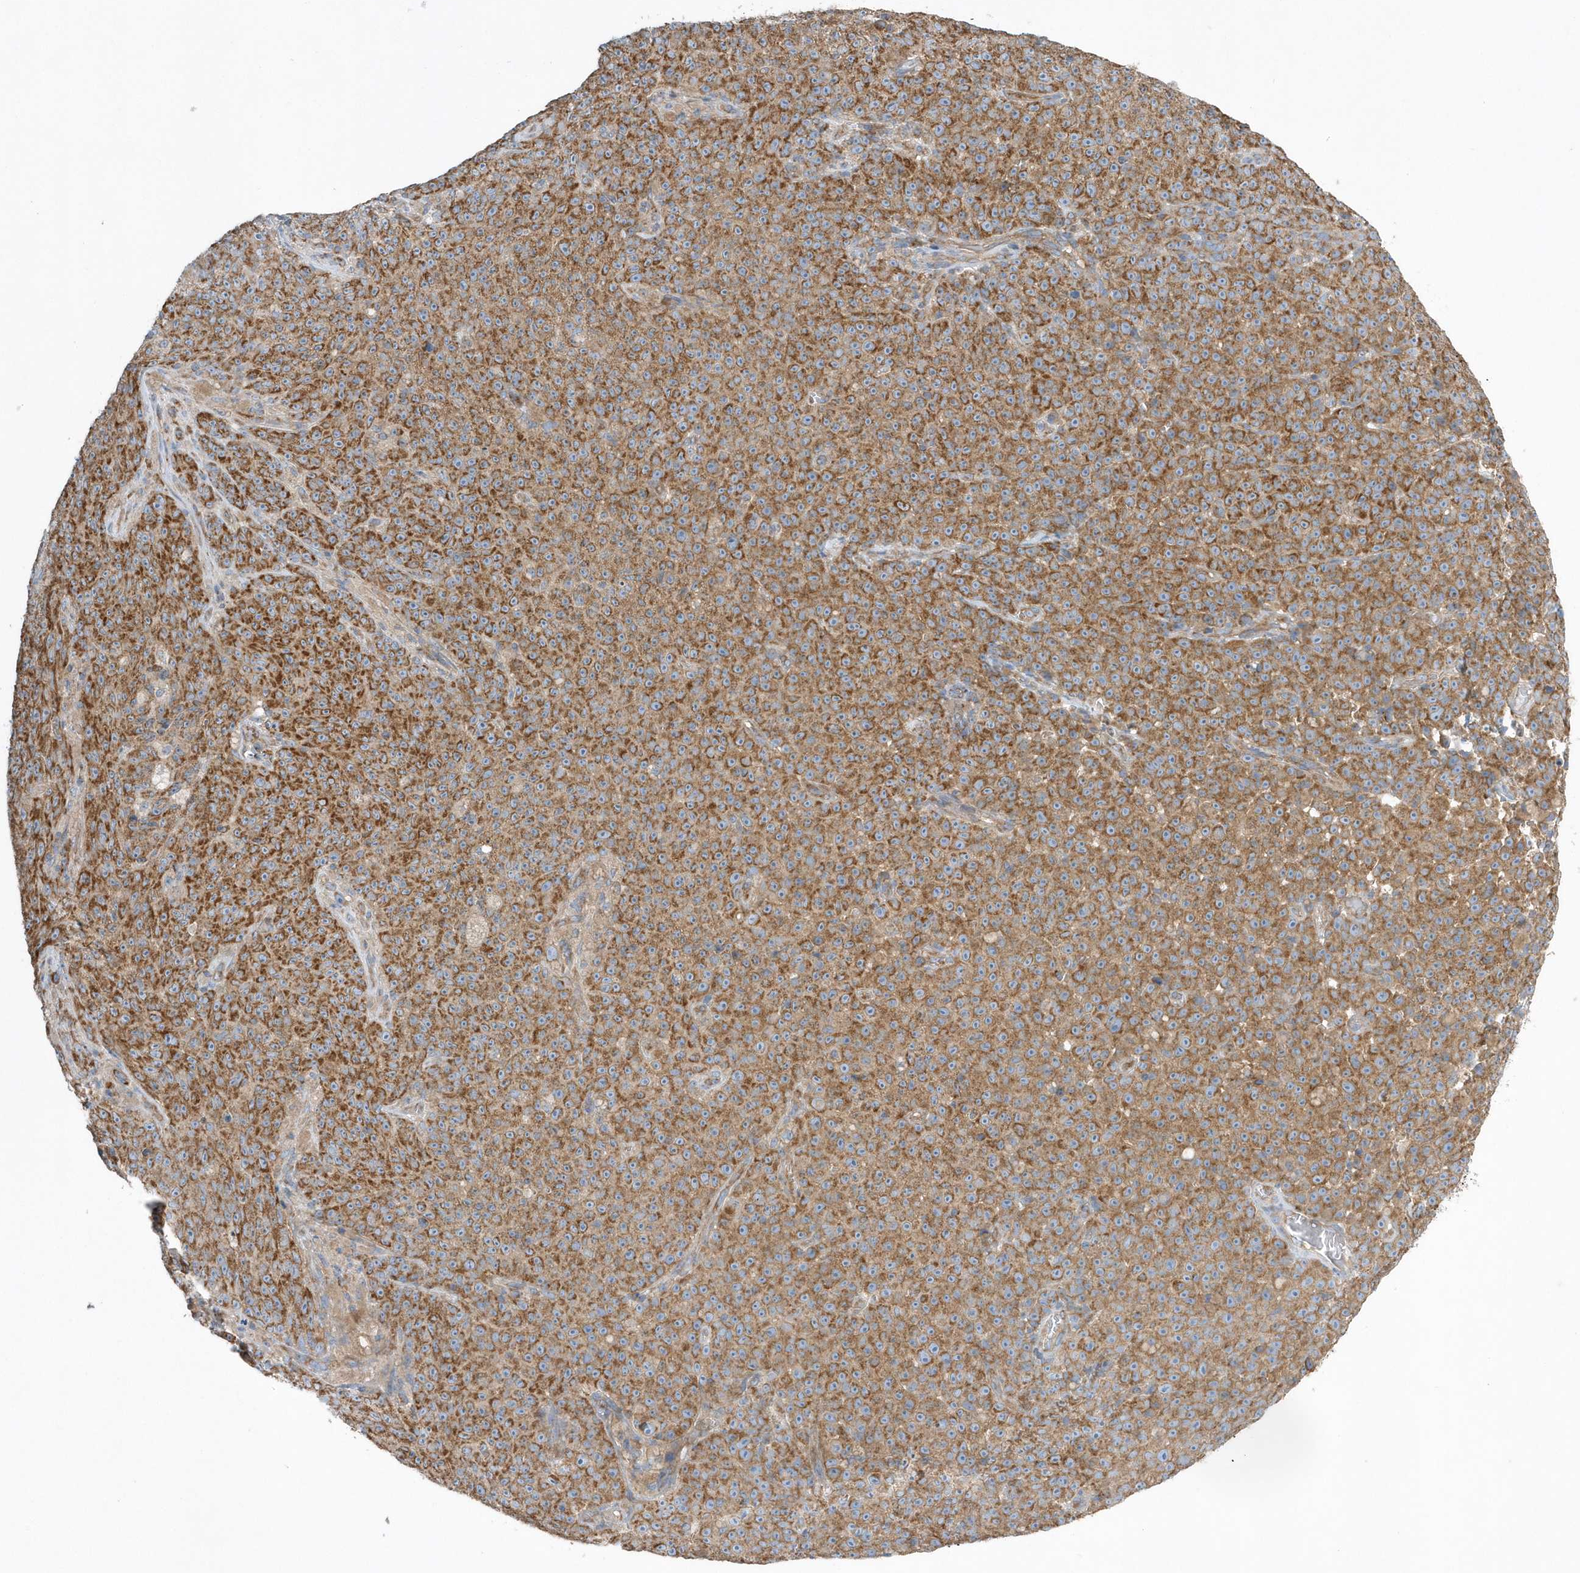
{"staining": {"intensity": "strong", "quantity": ">75%", "location": "cytoplasmic/membranous"}, "tissue": "melanoma", "cell_type": "Tumor cells", "image_type": "cancer", "snomed": [{"axis": "morphology", "description": "Malignant melanoma, NOS"}, {"axis": "topography", "description": "Skin"}], "caption": "Melanoma tissue exhibits strong cytoplasmic/membranous staining in approximately >75% of tumor cells", "gene": "SPATA5", "patient": {"sex": "female", "age": 82}}